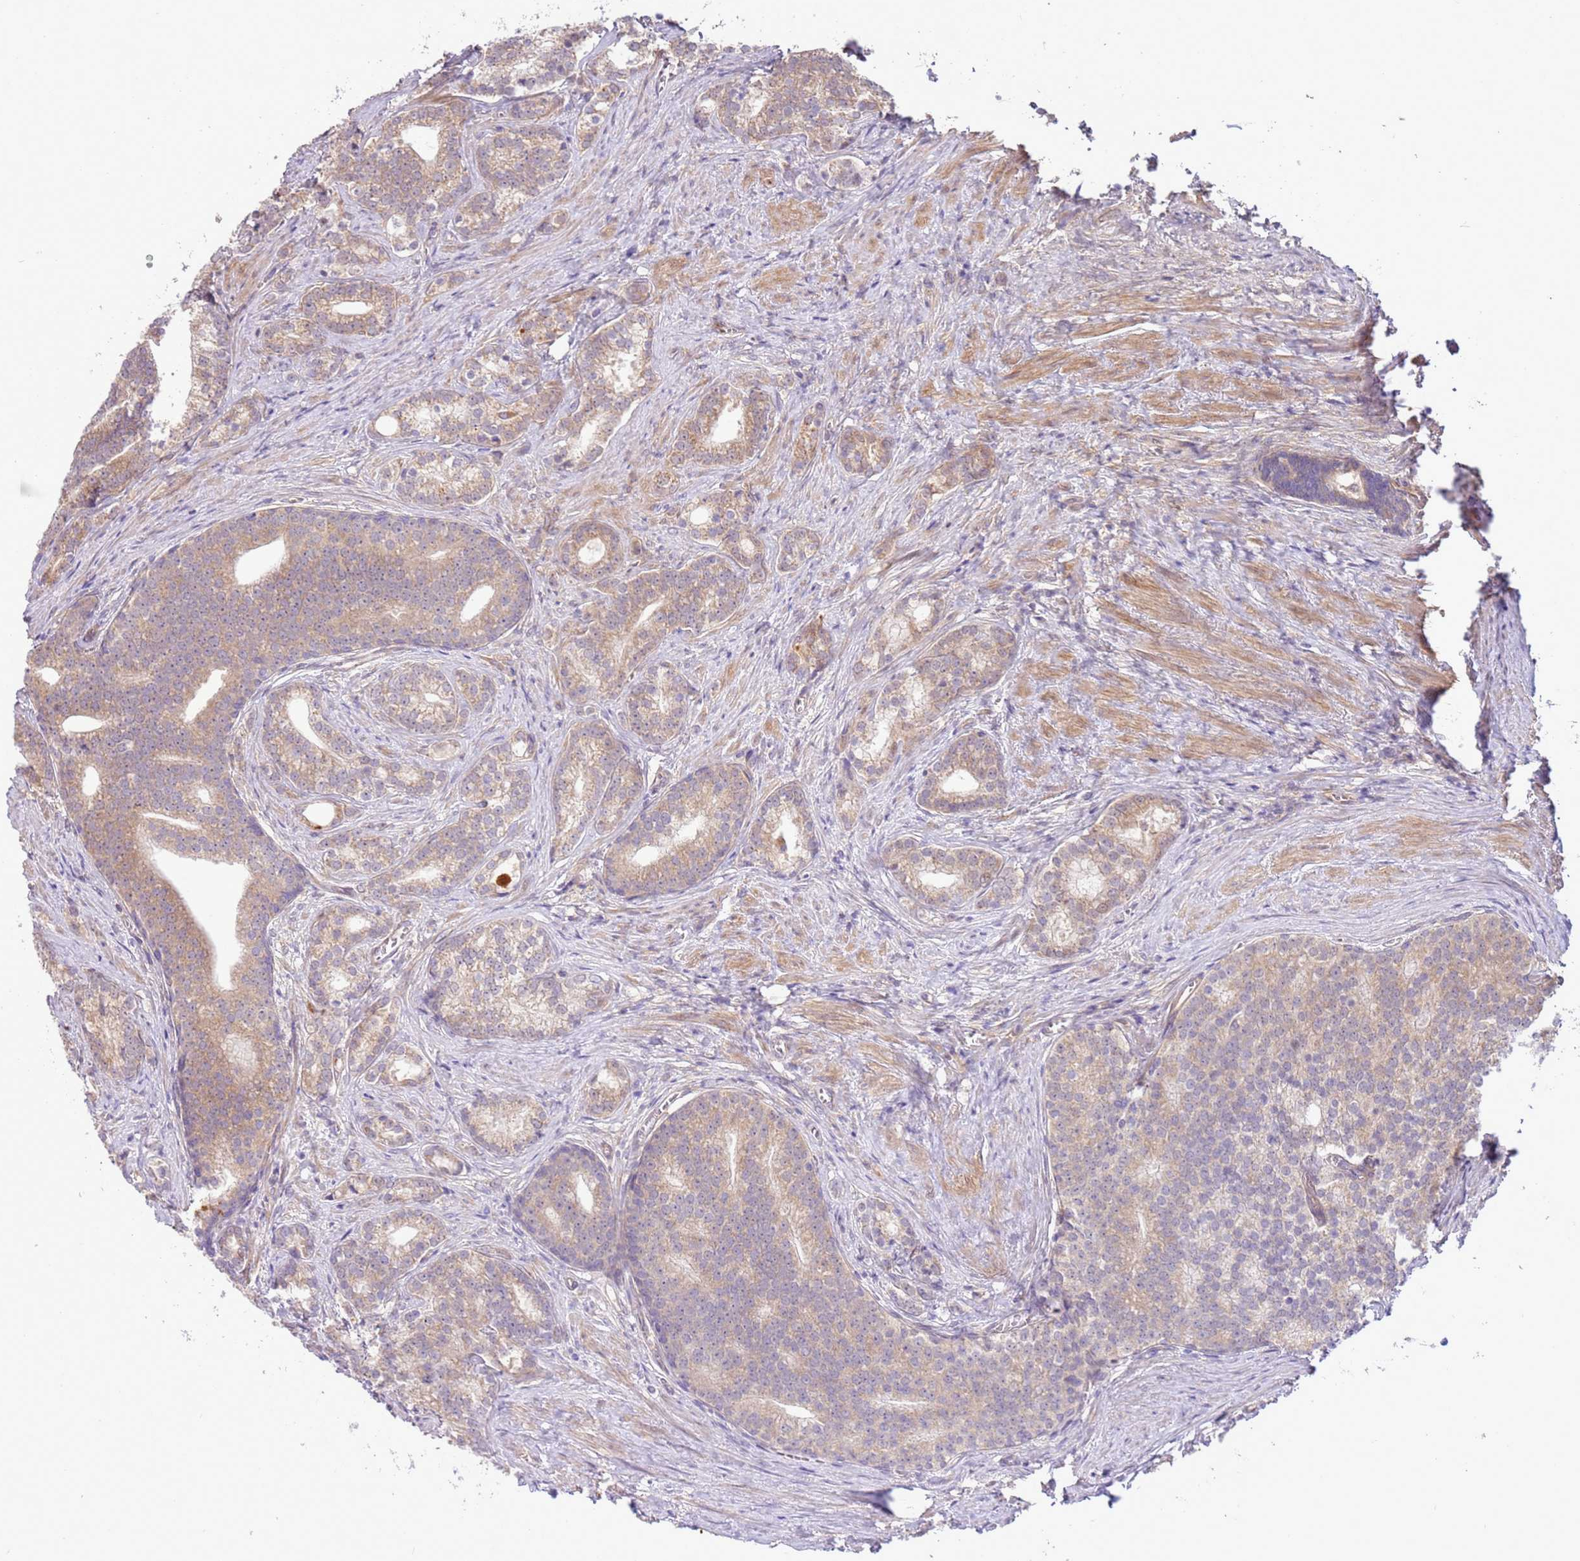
{"staining": {"intensity": "weak", "quantity": "25%-75%", "location": "cytoplasmic/membranous"}, "tissue": "prostate cancer", "cell_type": "Tumor cells", "image_type": "cancer", "snomed": [{"axis": "morphology", "description": "Adenocarcinoma, Low grade"}, {"axis": "topography", "description": "Prostate"}], "caption": "Immunohistochemistry (IHC) micrograph of neoplastic tissue: human adenocarcinoma (low-grade) (prostate) stained using immunohistochemistry reveals low levels of weak protein expression localized specifically in the cytoplasmic/membranous of tumor cells, appearing as a cytoplasmic/membranous brown color.", "gene": "SCARA3", "patient": {"sex": "male", "age": 71}}